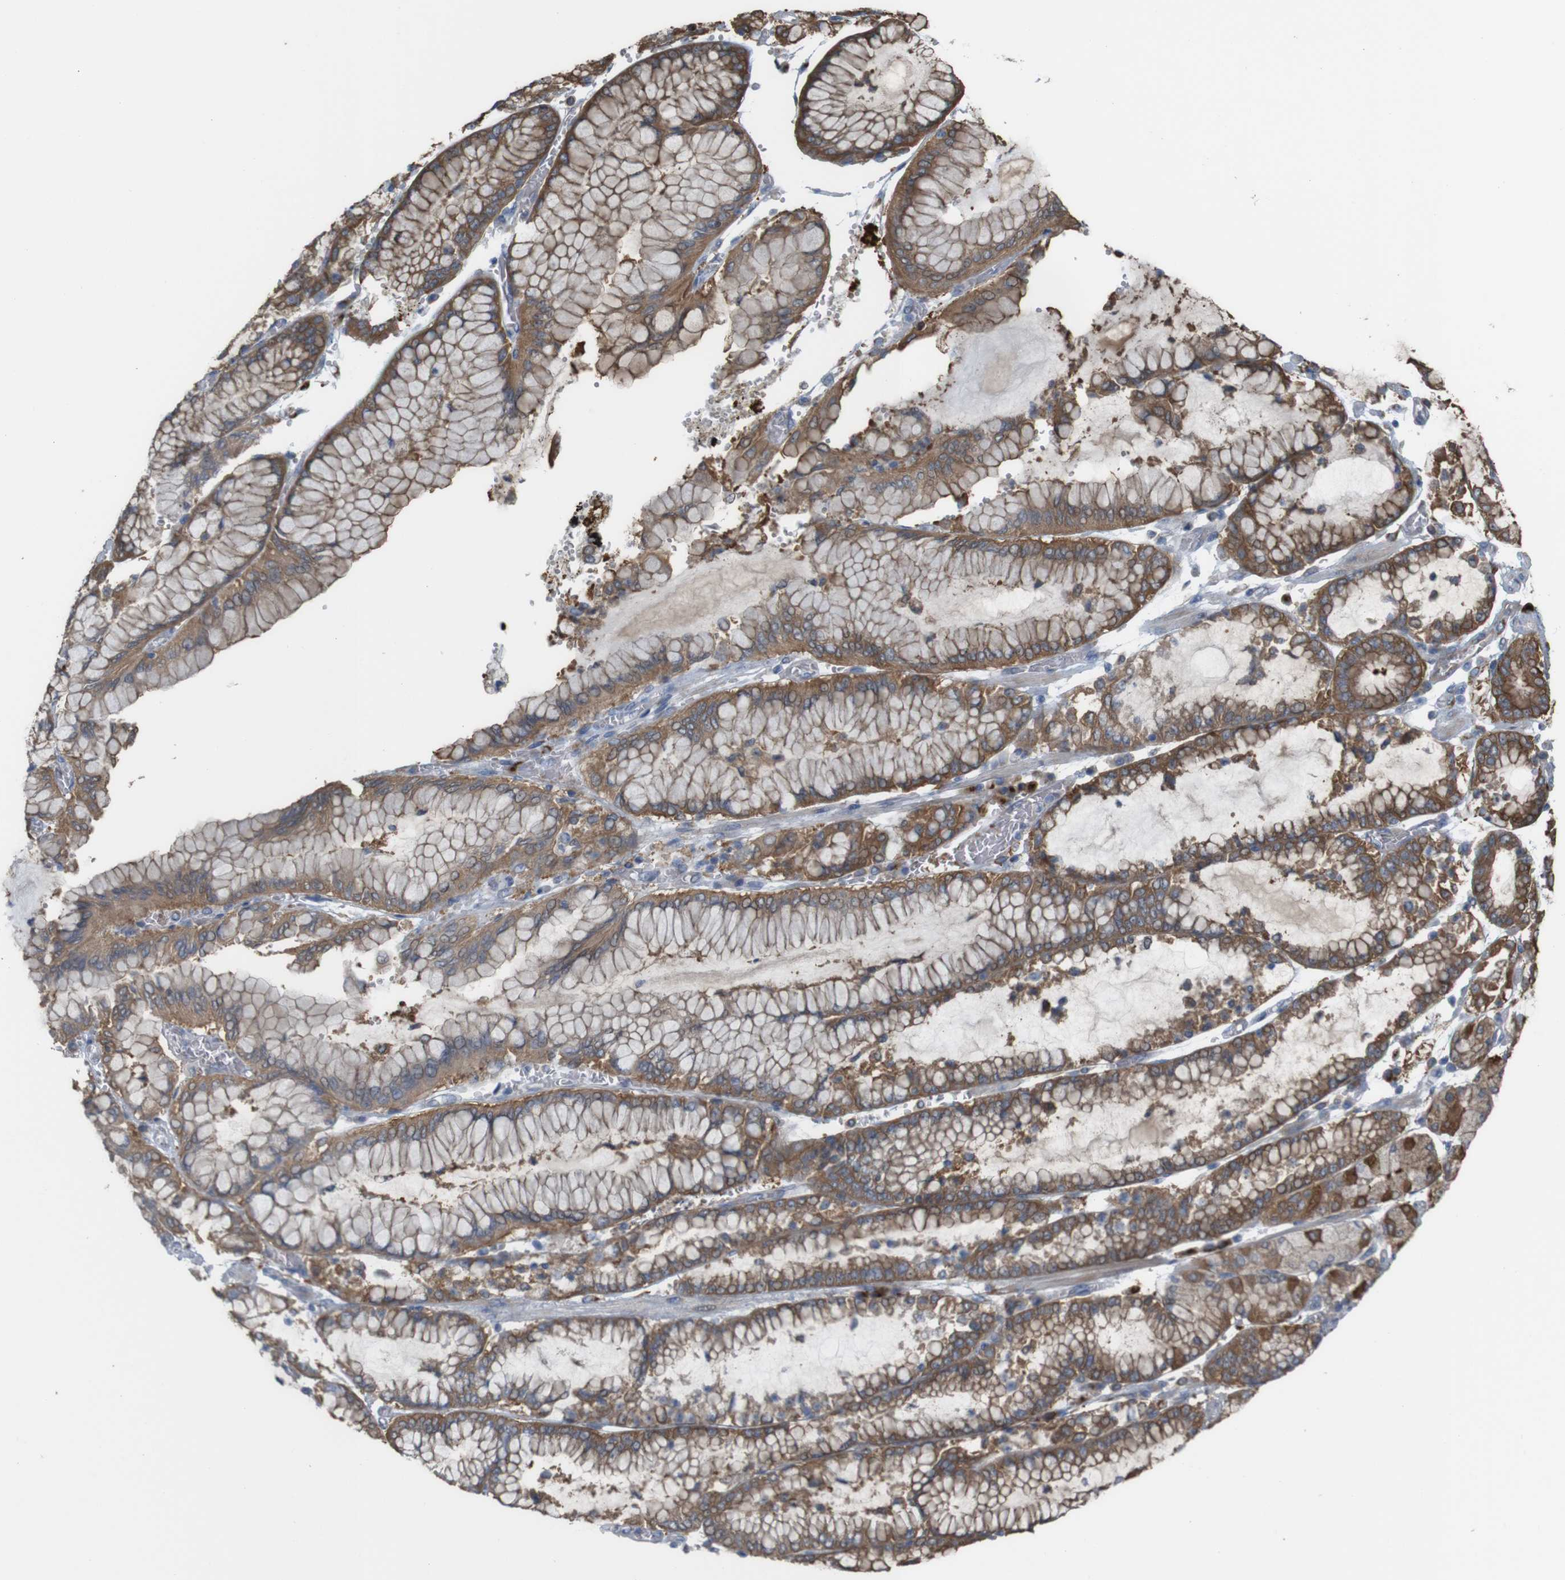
{"staining": {"intensity": "moderate", "quantity": ">75%", "location": "cytoplasmic/membranous"}, "tissue": "stomach cancer", "cell_type": "Tumor cells", "image_type": "cancer", "snomed": [{"axis": "morphology", "description": "Normal tissue, NOS"}, {"axis": "morphology", "description": "Adenocarcinoma, NOS"}, {"axis": "topography", "description": "Stomach, upper"}, {"axis": "topography", "description": "Stomach"}], "caption": "A high-resolution micrograph shows immunohistochemistry (IHC) staining of stomach cancer, which displays moderate cytoplasmic/membranous positivity in about >75% of tumor cells. (DAB (3,3'-diaminobenzidine) IHC, brown staining for protein, blue staining for nuclei).", "gene": "PTPRR", "patient": {"sex": "male", "age": 76}}